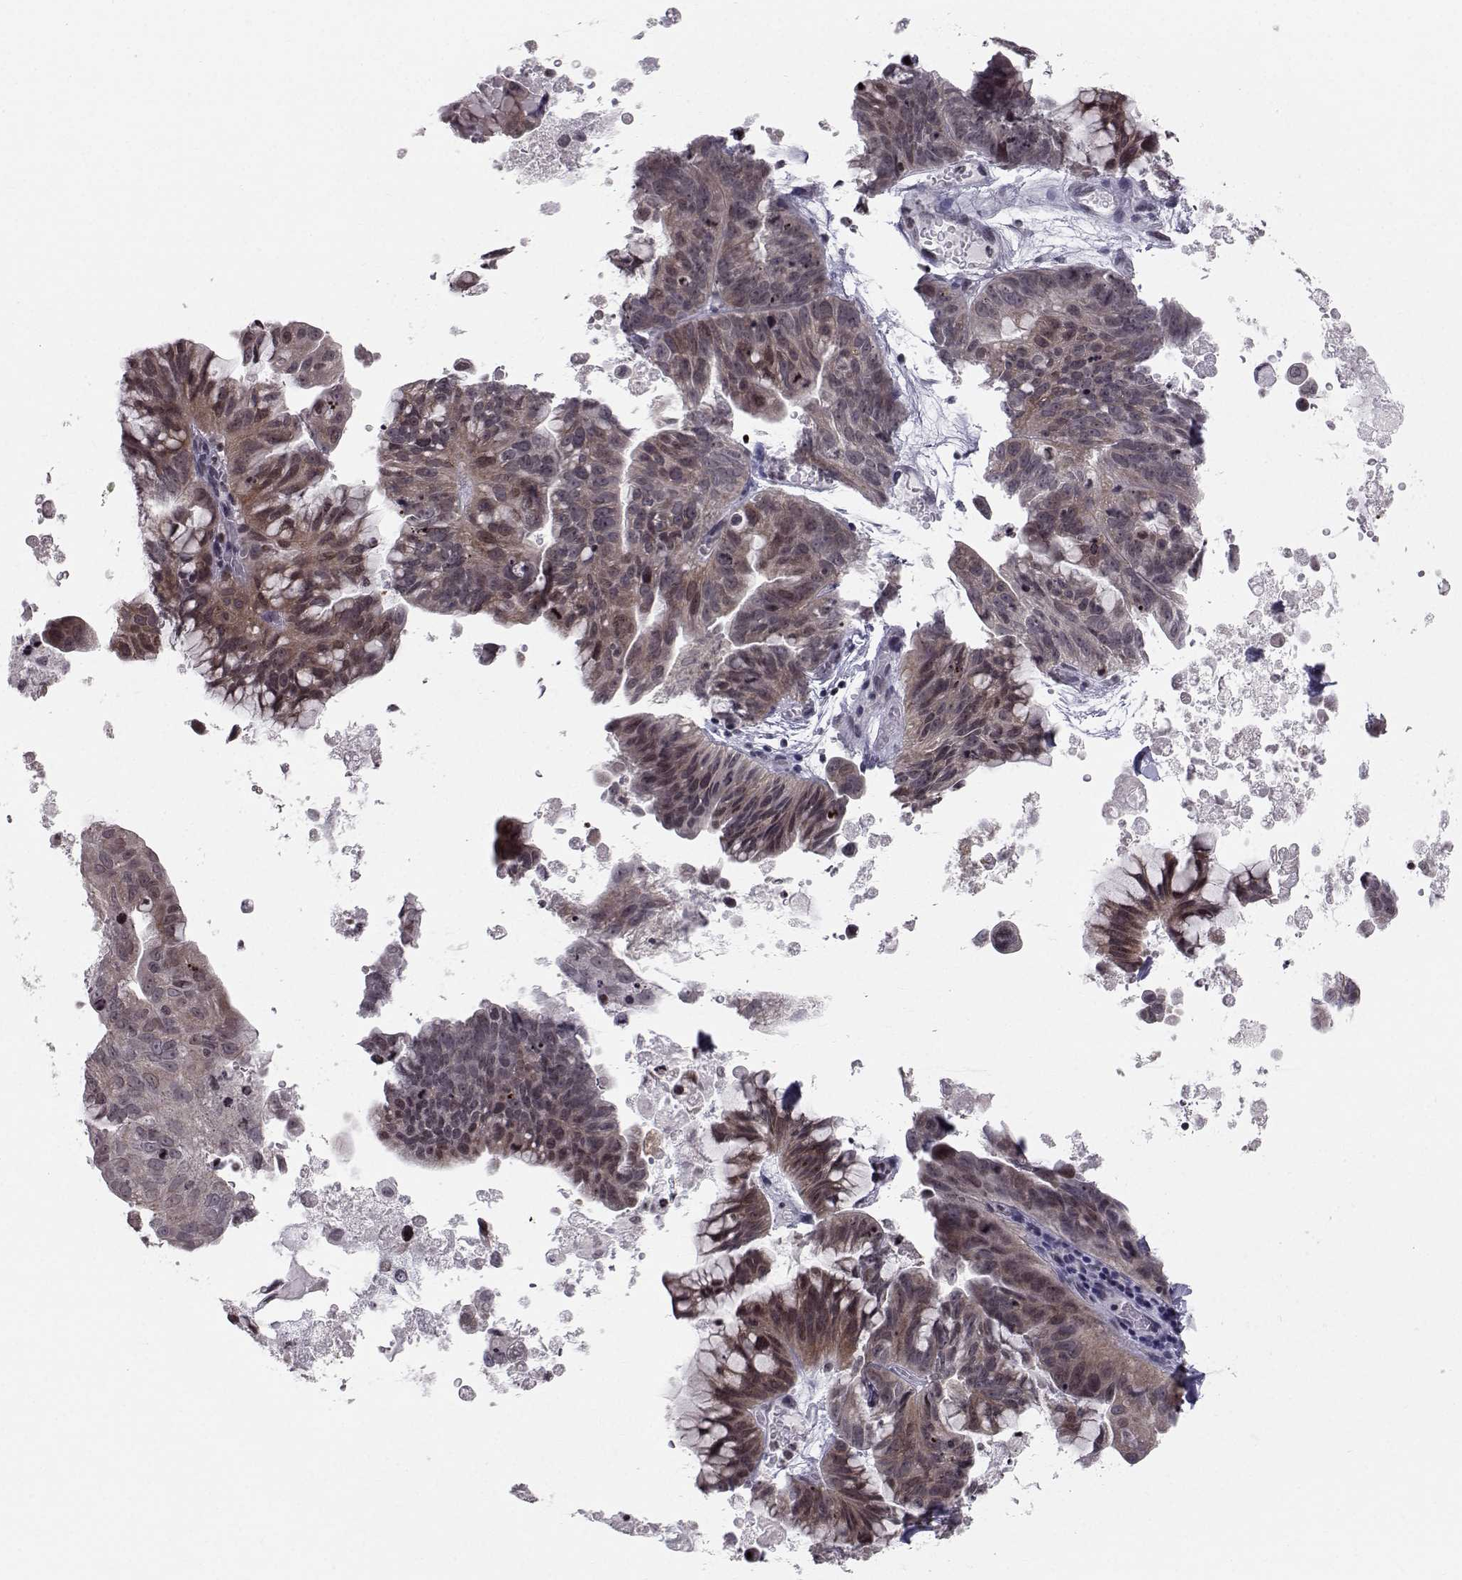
{"staining": {"intensity": "moderate", "quantity": "25%-75%", "location": "cytoplasmic/membranous"}, "tissue": "ovarian cancer", "cell_type": "Tumor cells", "image_type": "cancer", "snomed": [{"axis": "morphology", "description": "Cystadenocarcinoma, mucinous, NOS"}, {"axis": "topography", "description": "Ovary"}], "caption": "There is medium levels of moderate cytoplasmic/membranous positivity in tumor cells of ovarian cancer, as demonstrated by immunohistochemical staining (brown color).", "gene": "MARCHF4", "patient": {"sex": "female", "age": 76}}